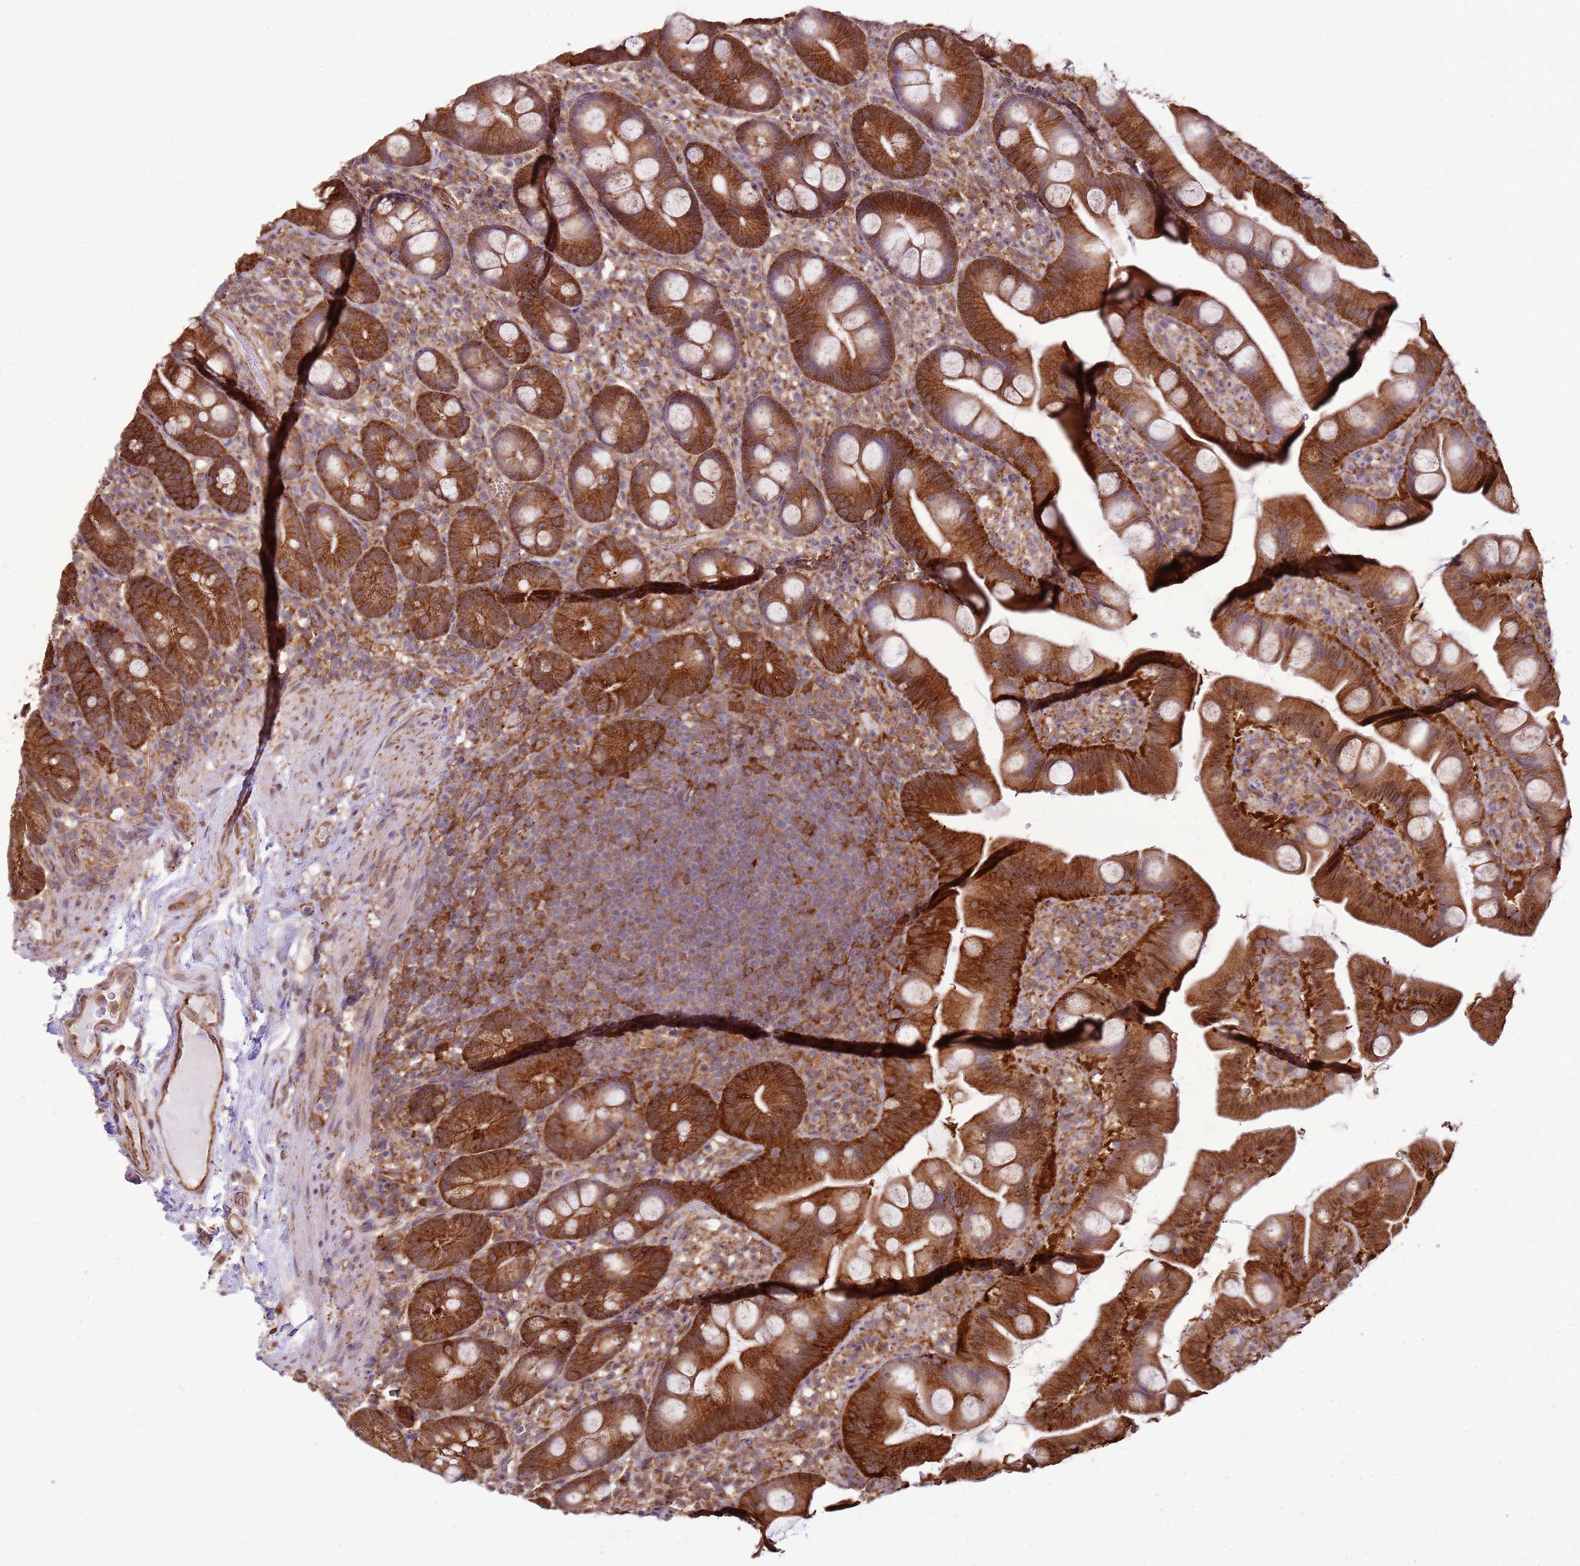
{"staining": {"intensity": "strong", "quantity": ">75%", "location": "cytoplasmic/membranous"}, "tissue": "small intestine", "cell_type": "Glandular cells", "image_type": "normal", "snomed": [{"axis": "morphology", "description": "Normal tissue, NOS"}, {"axis": "topography", "description": "Small intestine"}], "caption": "Approximately >75% of glandular cells in unremarkable human small intestine demonstrate strong cytoplasmic/membranous protein positivity as visualized by brown immunohistochemical staining.", "gene": "GABRE", "patient": {"sex": "female", "age": 68}}